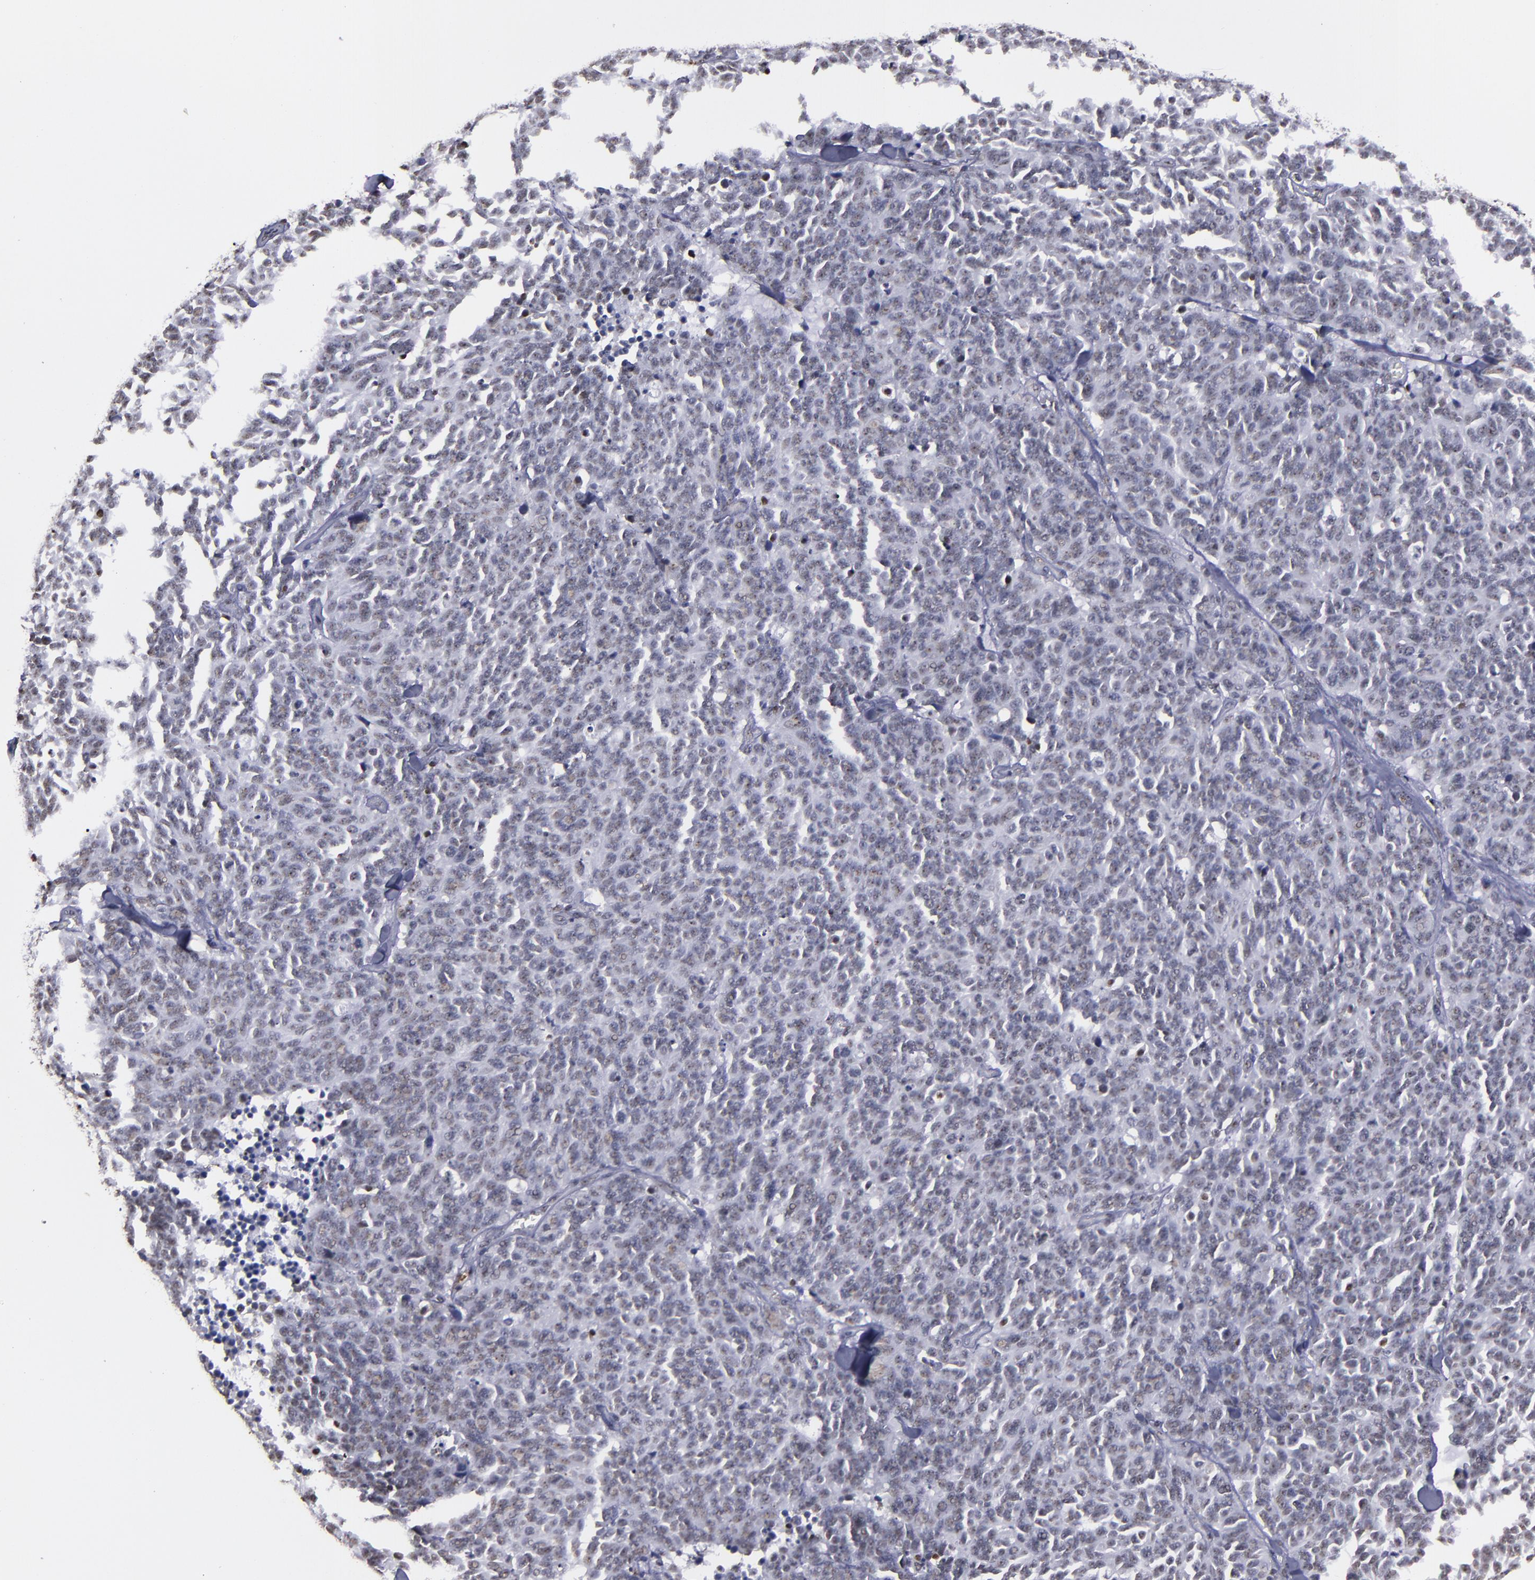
{"staining": {"intensity": "weak", "quantity": "25%-75%", "location": "nuclear"}, "tissue": "lung cancer", "cell_type": "Tumor cells", "image_type": "cancer", "snomed": [{"axis": "morphology", "description": "Neoplasm, malignant, NOS"}, {"axis": "topography", "description": "Lung"}], "caption": "This is an image of immunohistochemistry (IHC) staining of lung cancer (malignant neoplasm), which shows weak positivity in the nuclear of tumor cells.", "gene": "HNRNPA2B1", "patient": {"sex": "female", "age": 58}}